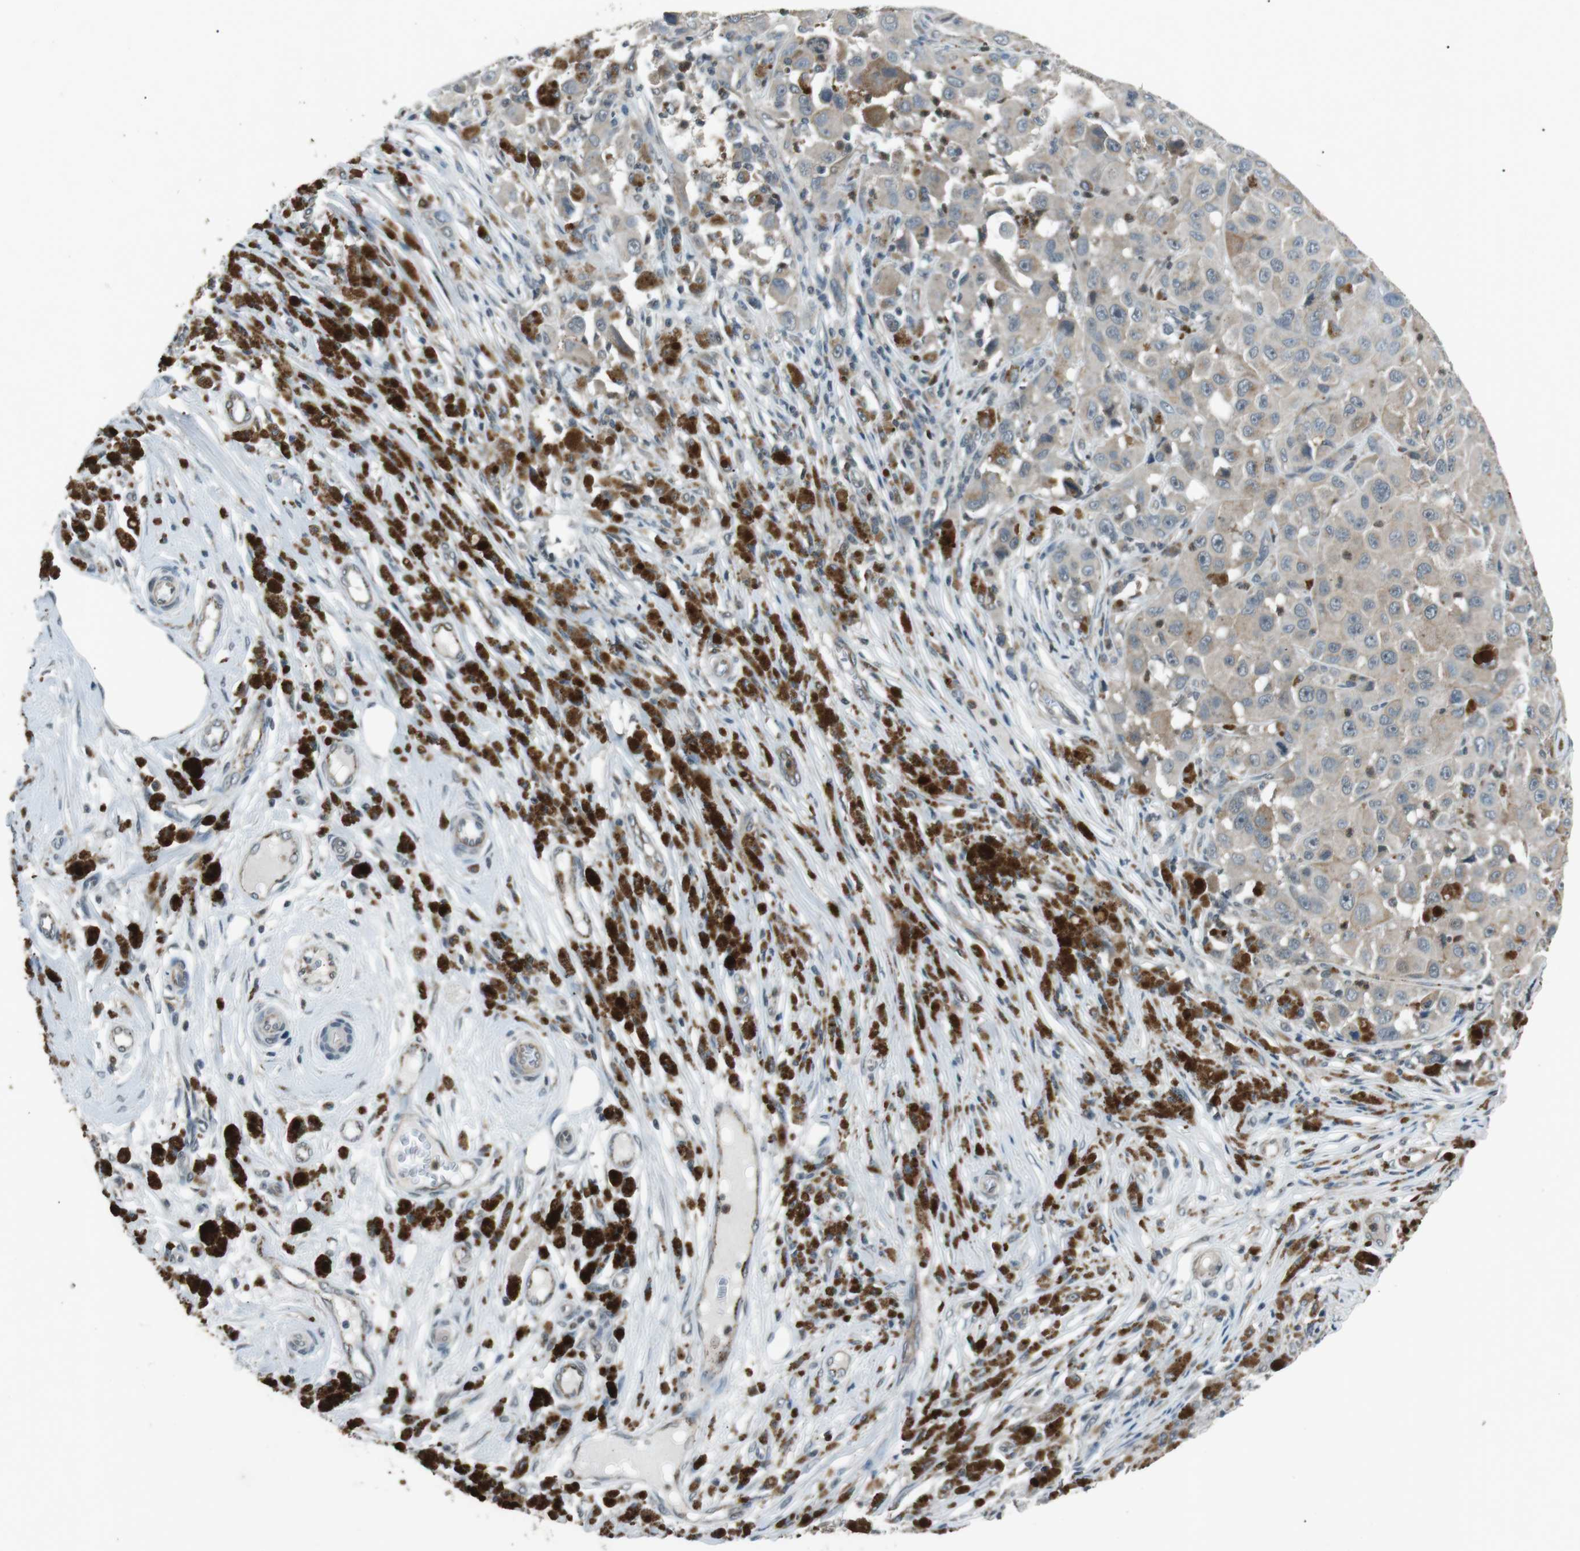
{"staining": {"intensity": "weak", "quantity": "<25%", "location": "cytoplasmic/membranous"}, "tissue": "melanoma", "cell_type": "Tumor cells", "image_type": "cancer", "snomed": [{"axis": "morphology", "description": "Malignant melanoma, NOS"}, {"axis": "topography", "description": "Skin"}], "caption": "There is no significant expression in tumor cells of malignant melanoma. Nuclei are stained in blue.", "gene": "NEK7", "patient": {"sex": "male", "age": 96}}